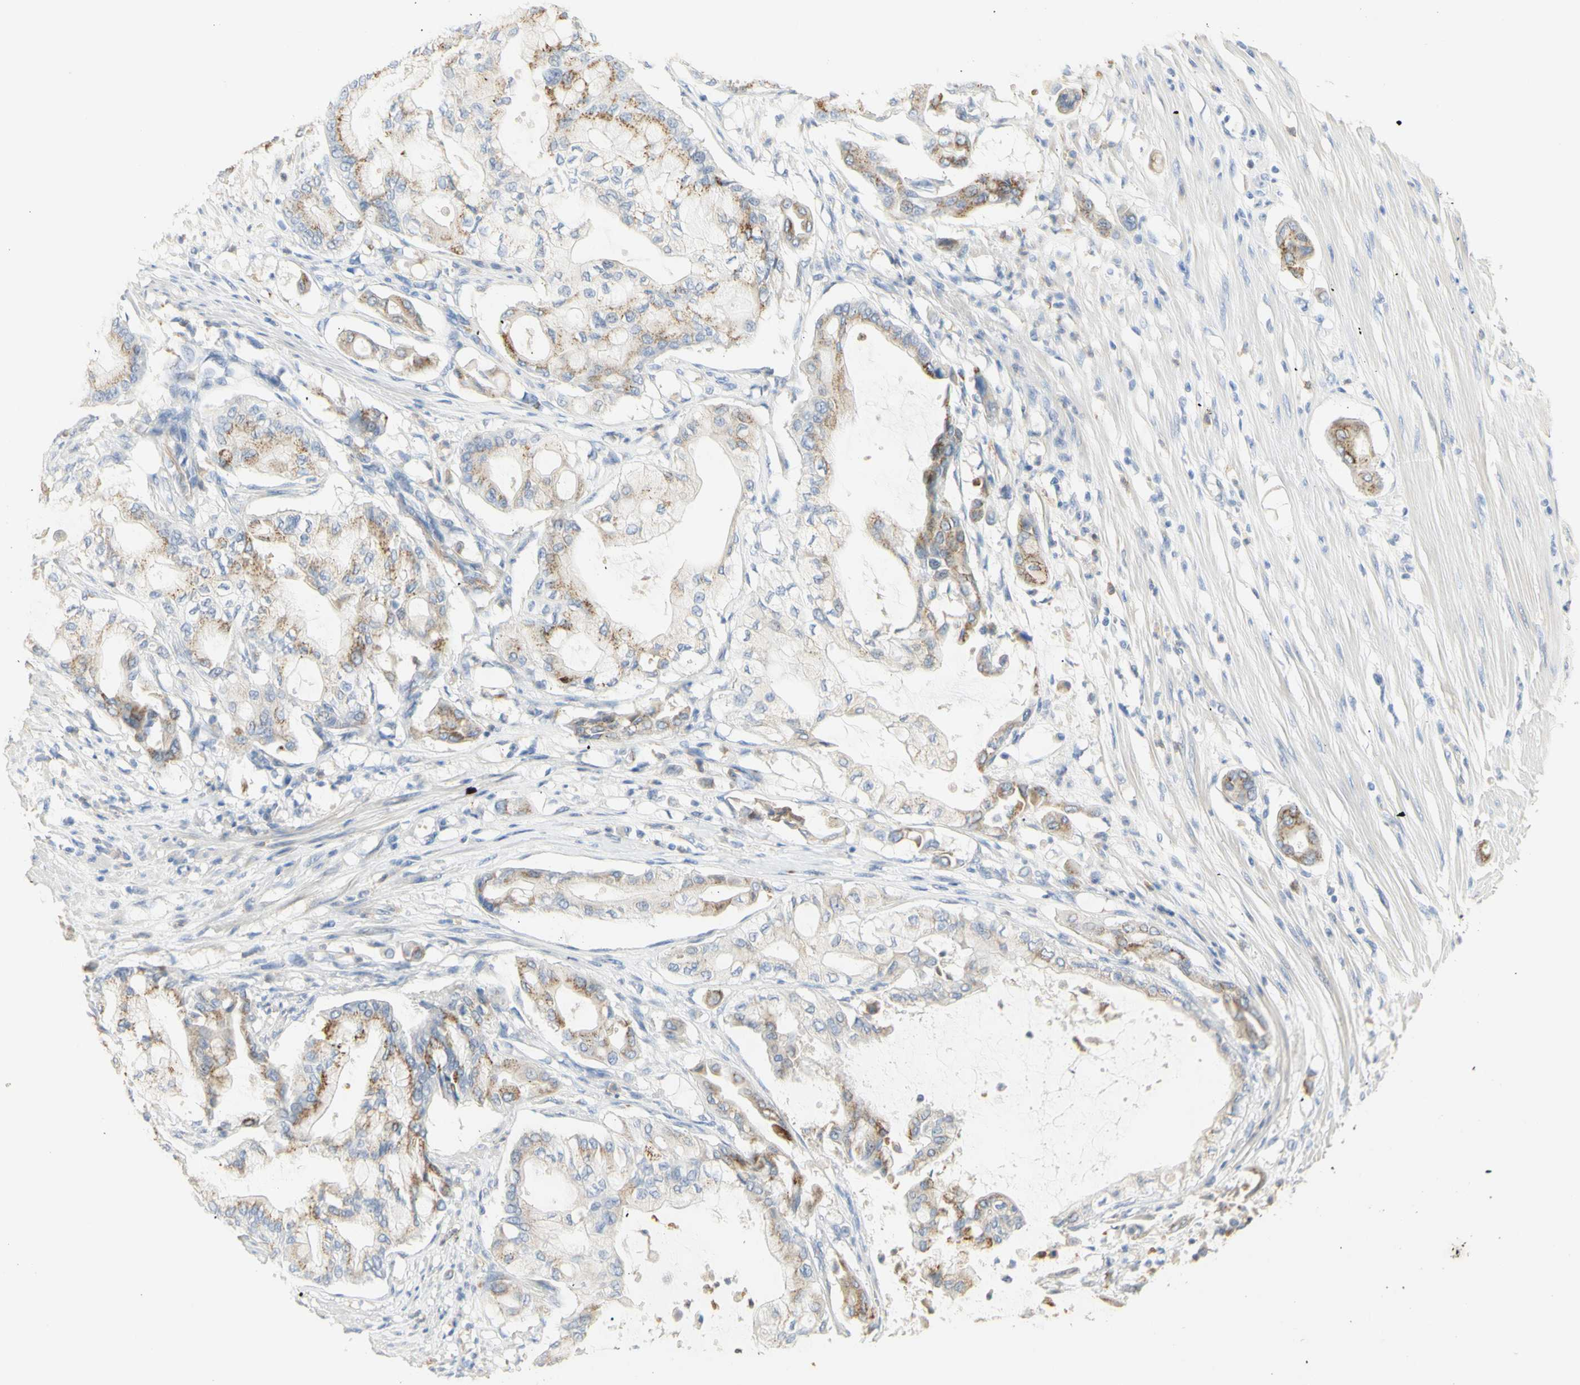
{"staining": {"intensity": "moderate", "quantity": ">75%", "location": "cytoplasmic/membranous"}, "tissue": "pancreatic cancer", "cell_type": "Tumor cells", "image_type": "cancer", "snomed": [{"axis": "morphology", "description": "Adenocarcinoma, NOS"}, {"axis": "morphology", "description": "Adenocarcinoma, metastatic, NOS"}, {"axis": "topography", "description": "Lymph node"}, {"axis": "topography", "description": "Pancreas"}, {"axis": "topography", "description": "Duodenum"}], "caption": "Human pancreatic cancer stained with a protein marker demonstrates moderate staining in tumor cells.", "gene": "B4GALNT3", "patient": {"sex": "female", "age": 64}}